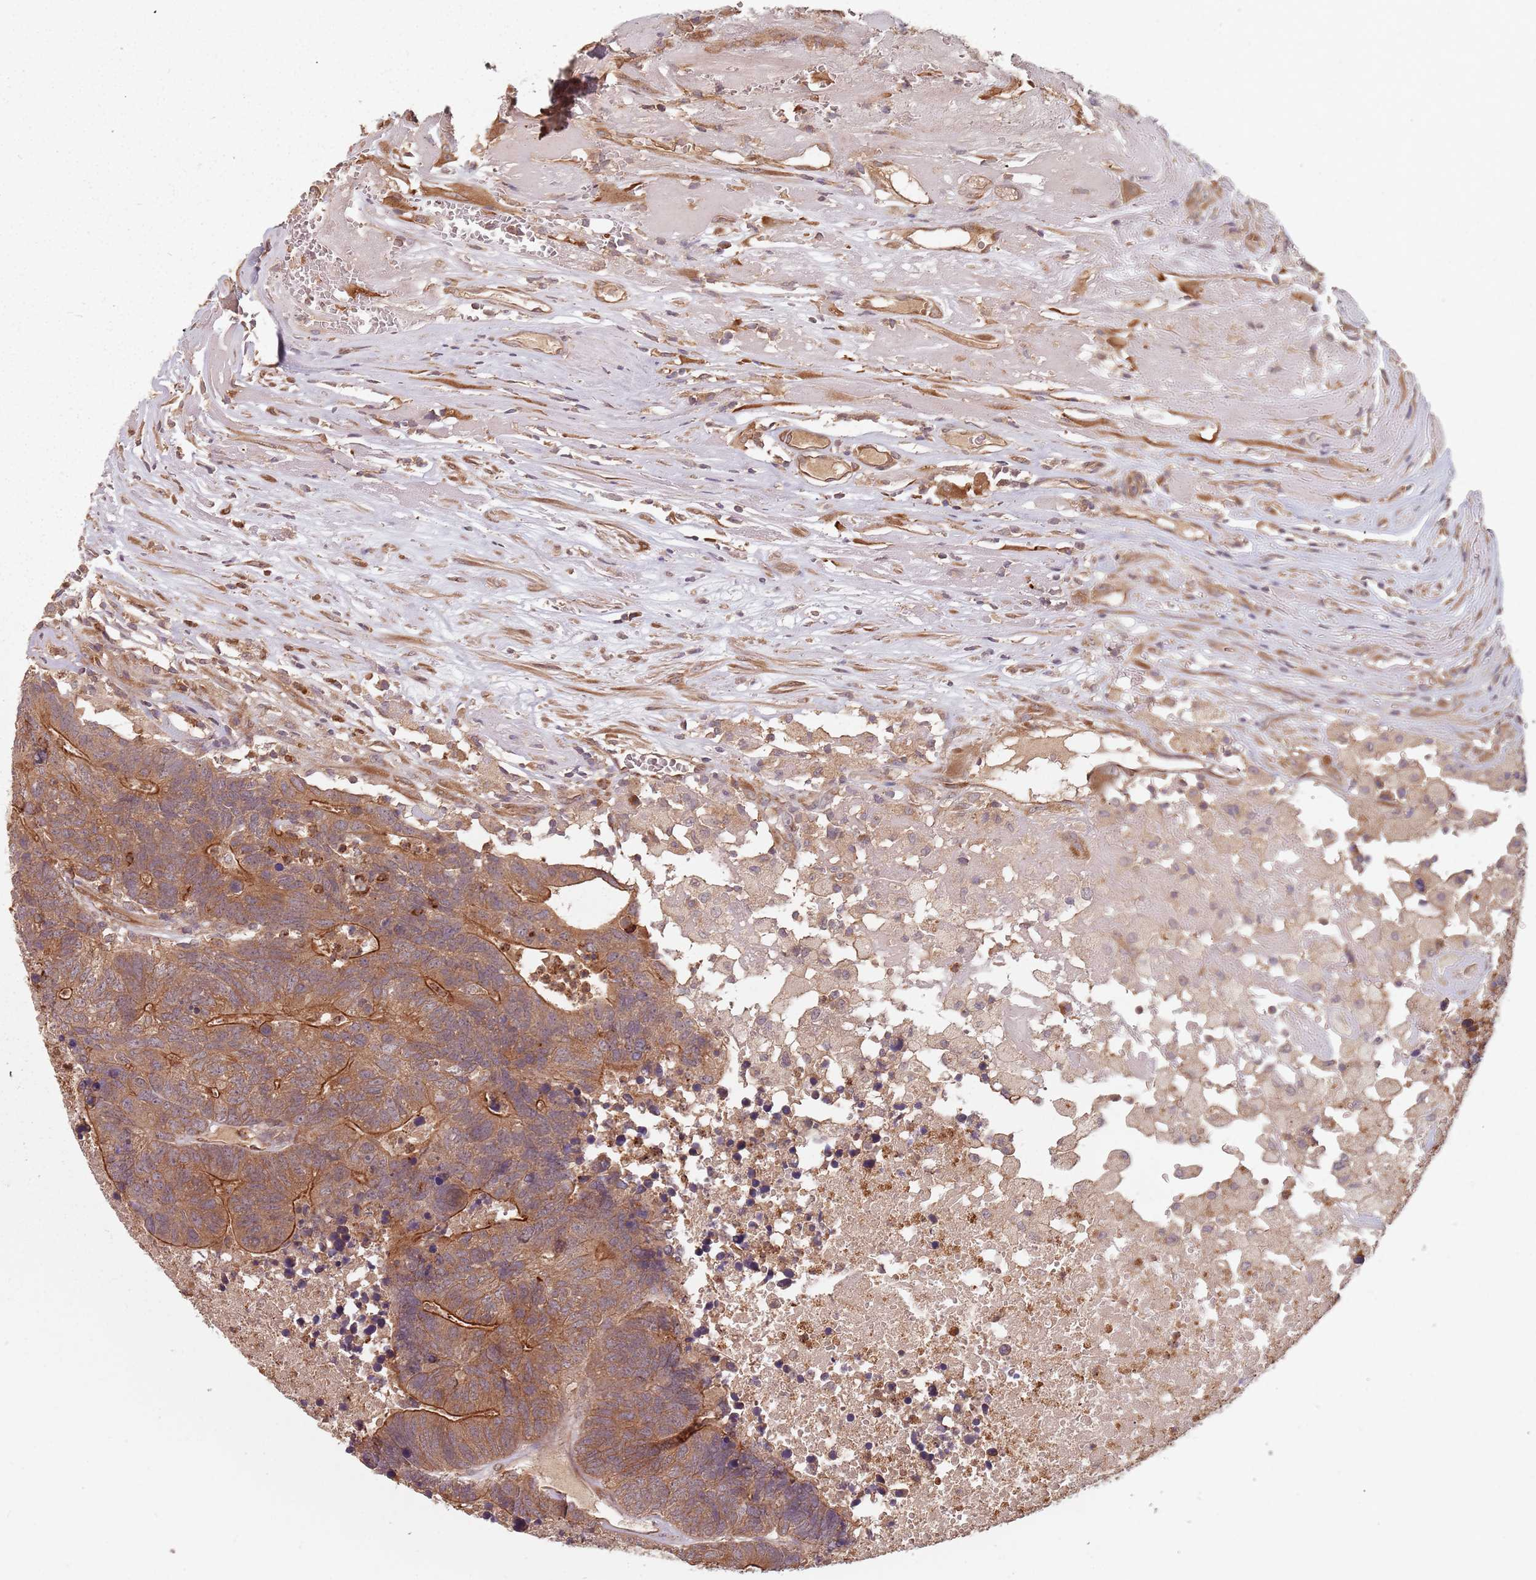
{"staining": {"intensity": "moderate", "quantity": ">75%", "location": "cytoplasmic/membranous"}, "tissue": "colorectal cancer", "cell_type": "Tumor cells", "image_type": "cancer", "snomed": [{"axis": "morphology", "description": "Adenocarcinoma, NOS"}, {"axis": "topography", "description": "Colon"}], "caption": "A medium amount of moderate cytoplasmic/membranous positivity is identified in about >75% of tumor cells in colorectal cancer (adenocarcinoma) tissue.", "gene": "C3orf14", "patient": {"sex": "female", "age": 48}}